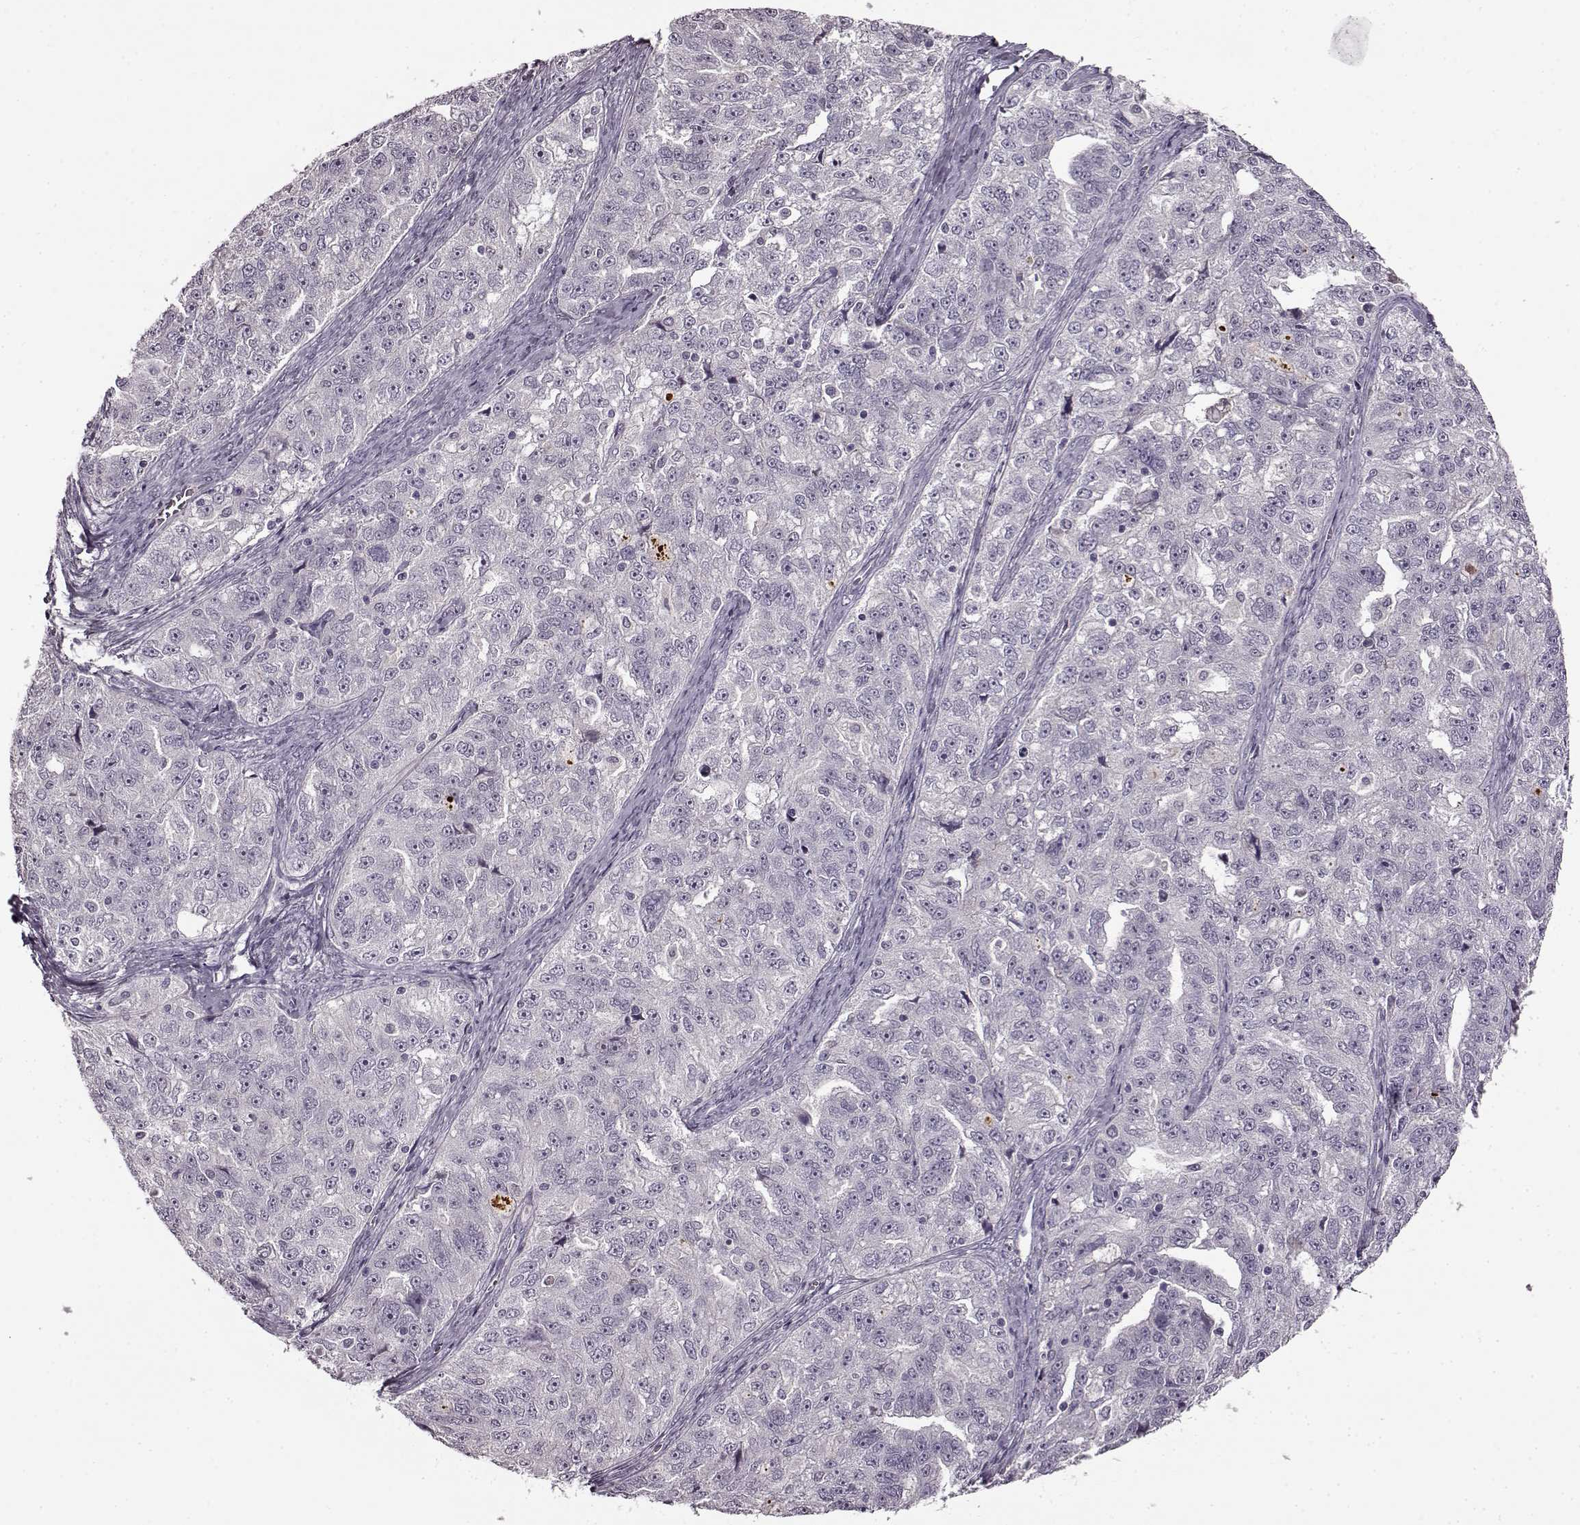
{"staining": {"intensity": "negative", "quantity": "none", "location": "none"}, "tissue": "ovarian cancer", "cell_type": "Tumor cells", "image_type": "cancer", "snomed": [{"axis": "morphology", "description": "Cystadenocarcinoma, serous, NOS"}, {"axis": "topography", "description": "Ovary"}], "caption": "An immunohistochemistry histopathology image of ovarian cancer is shown. There is no staining in tumor cells of ovarian cancer. (IHC, brightfield microscopy, high magnification).", "gene": "CNGA3", "patient": {"sex": "female", "age": 51}}